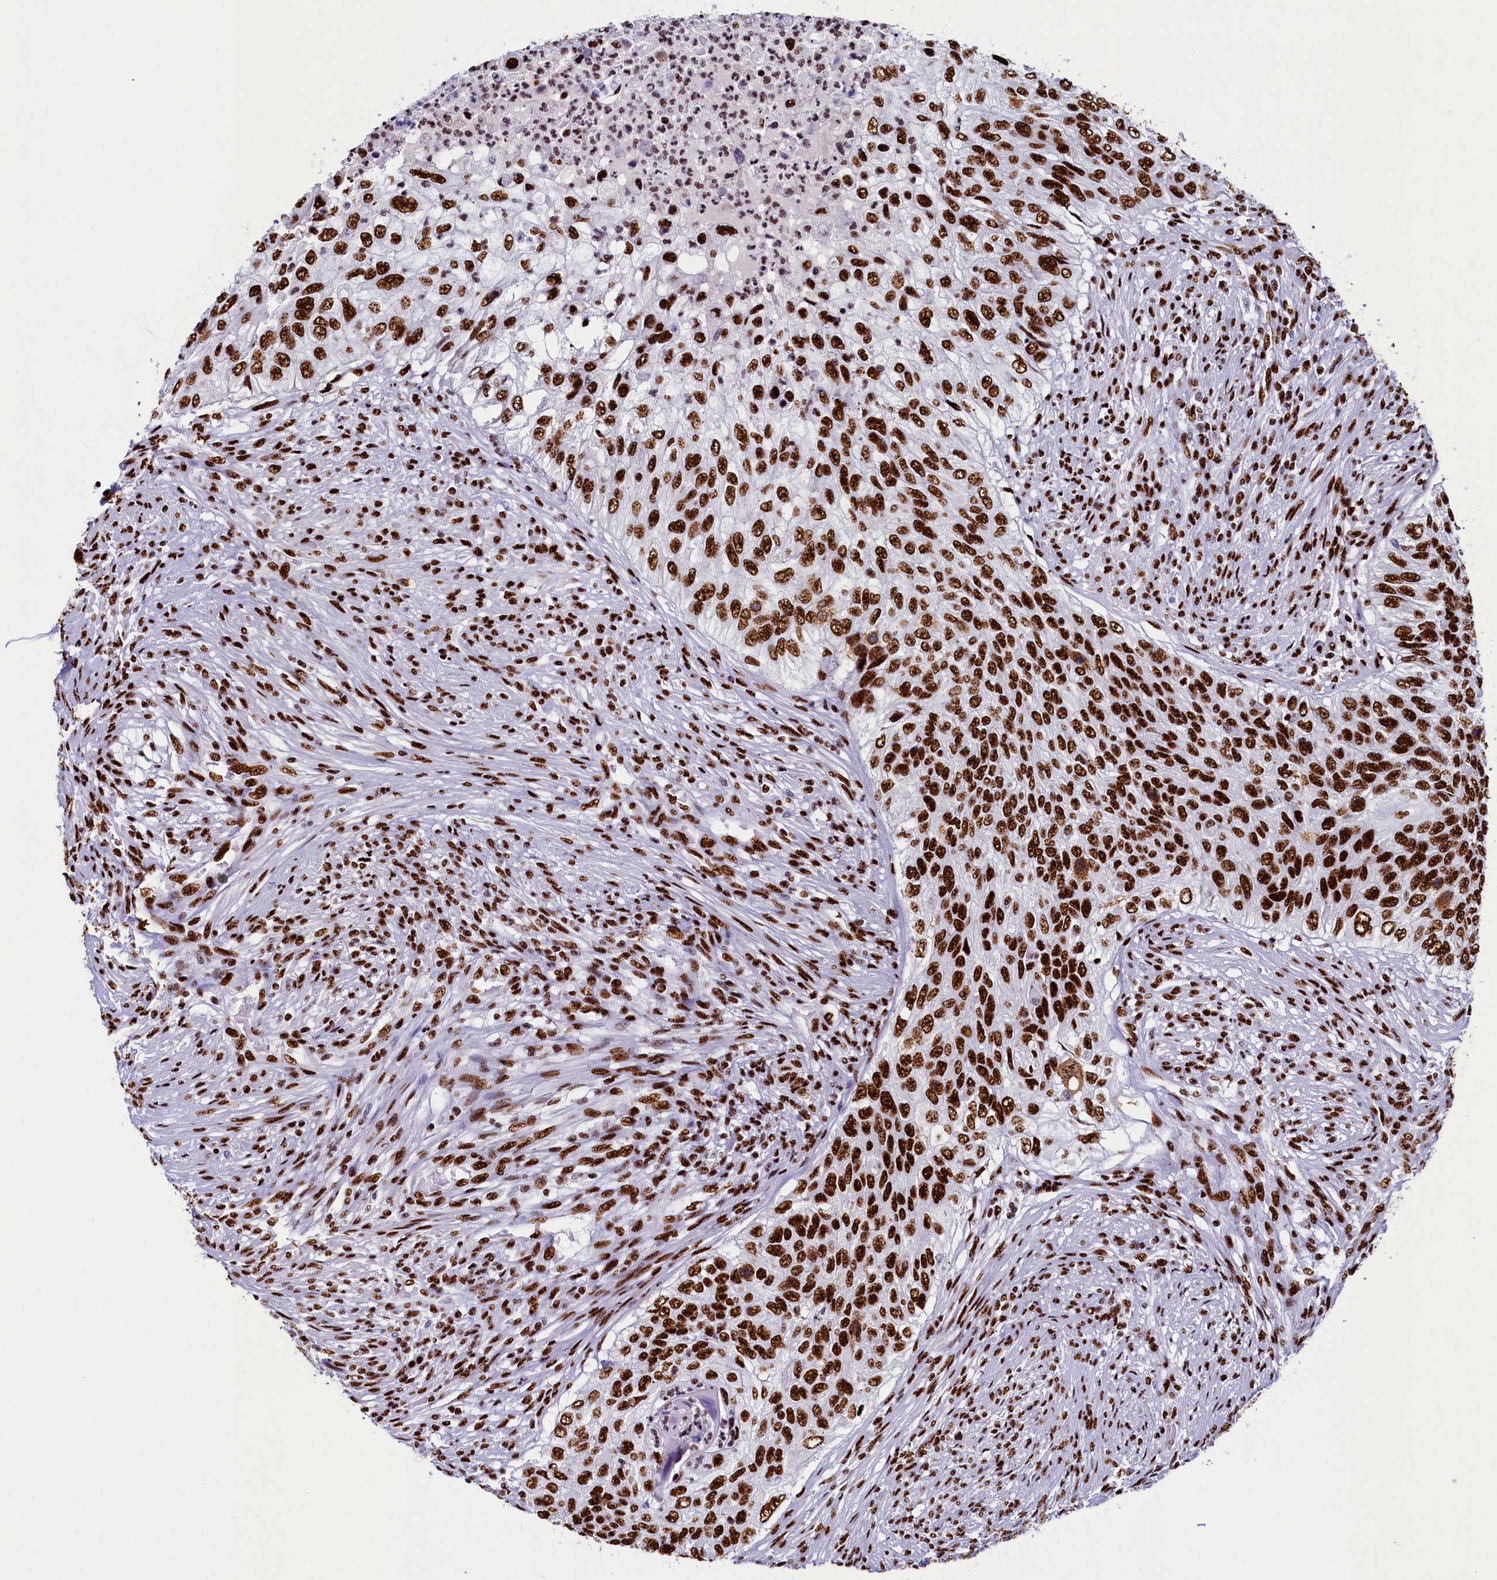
{"staining": {"intensity": "strong", "quantity": ">75%", "location": "nuclear"}, "tissue": "urothelial cancer", "cell_type": "Tumor cells", "image_type": "cancer", "snomed": [{"axis": "morphology", "description": "Urothelial carcinoma, High grade"}, {"axis": "topography", "description": "Urinary bladder"}], "caption": "Brown immunohistochemical staining in urothelial carcinoma (high-grade) shows strong nuclear expression in approximately >75% of tumor cells. (Stains: DAB in brown, nuclei in blue, Microscopy: brightfield microscopy at high magnification).", "gene": "SRRM2", "patient": {"sex": "female", "age": 60}}